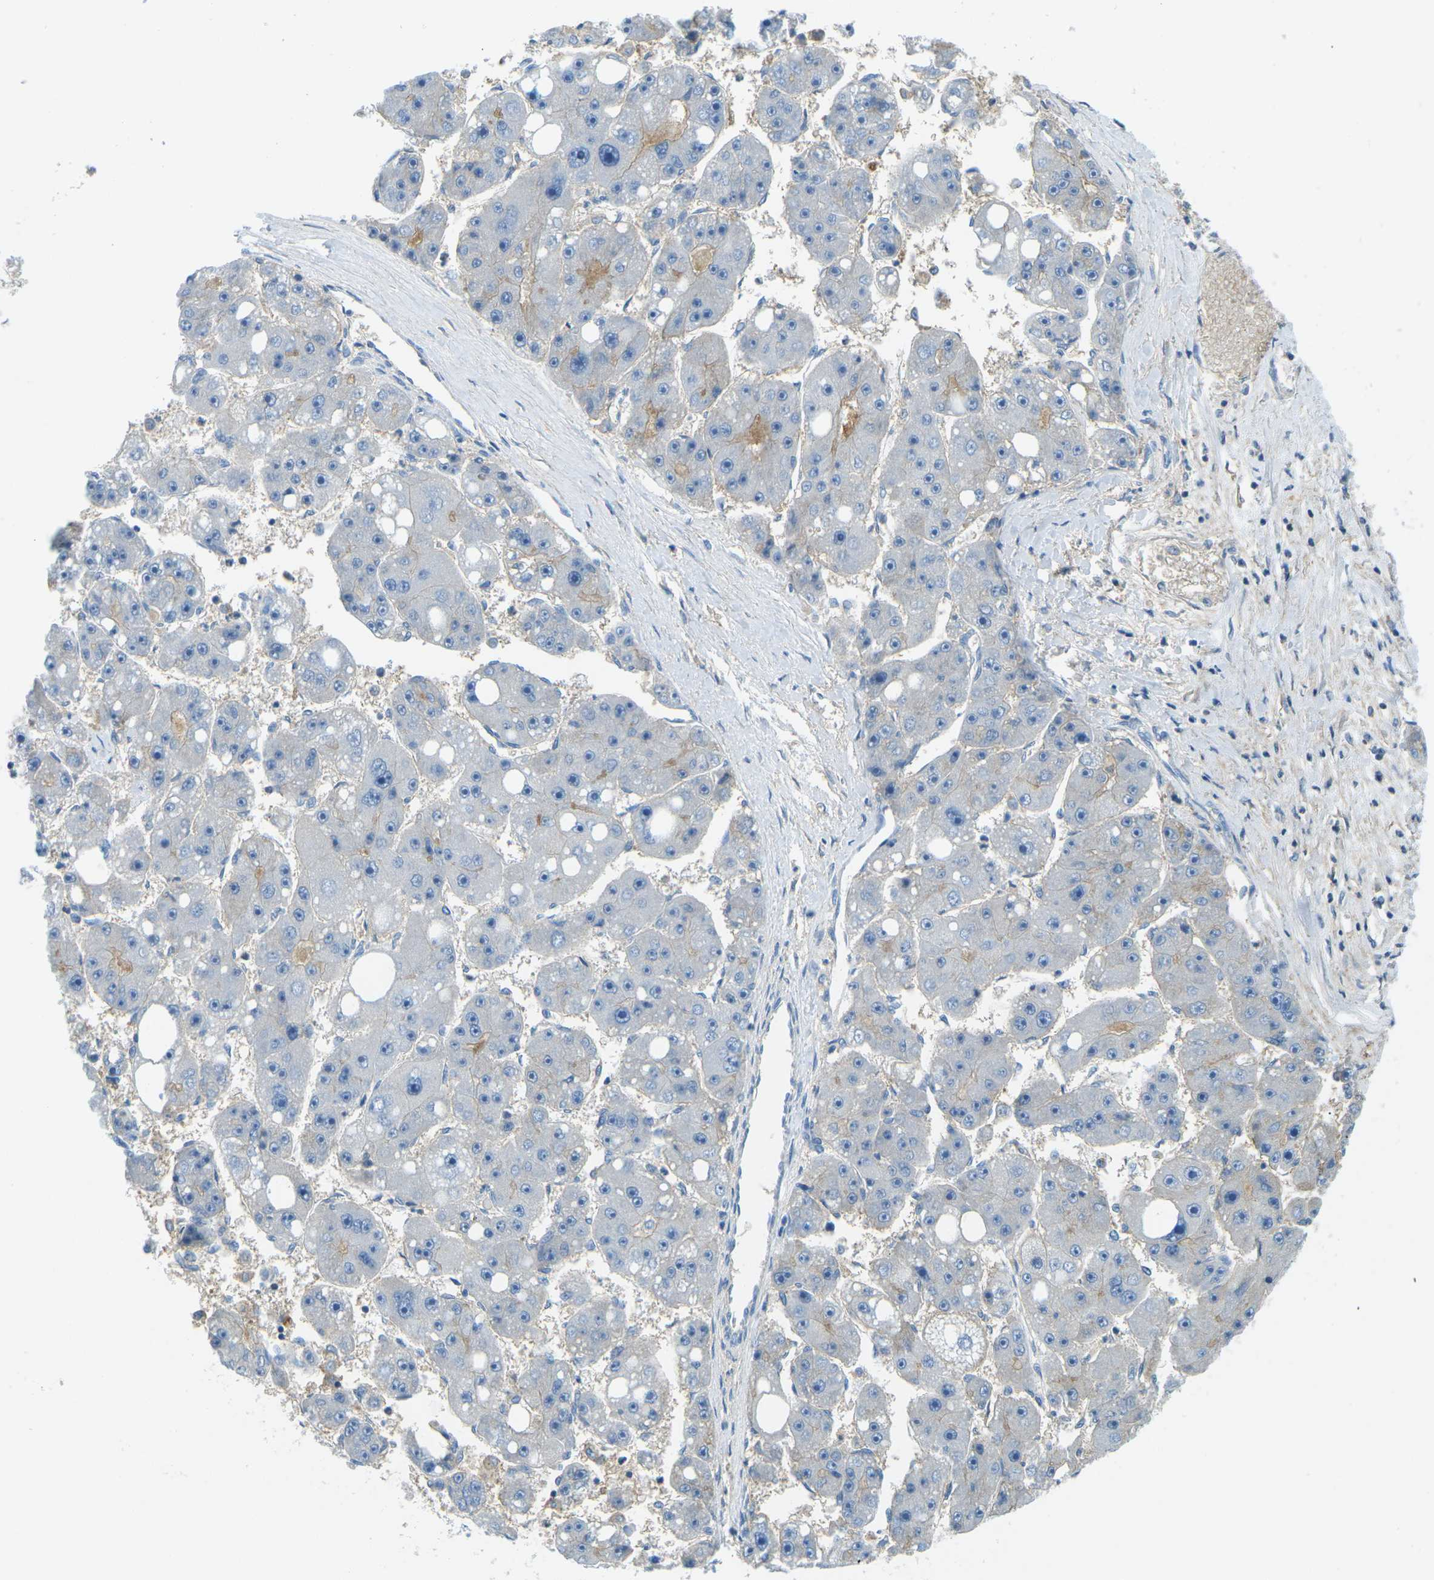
{"staining": {"intensity": "negative", "quantity": "none", "location": "none"}, "tissue": "liver cancer", "cell_type": "Tumor cells", "image_type": "cancer", "snomed": [{"axis": "morphology", "description": "Carcinoma, Hepatocellular, NOS"}, {"axis": "topography", "description": "Liver"}], "caption": "Immunohistochemical staining of liver cancer displays no significant staining in tumor cells. (Immunohistochemistry (ihc), brightfield microscopy, high magnification).", "gene": "CD47", "patient": {"sex": "female", "age": 61}}